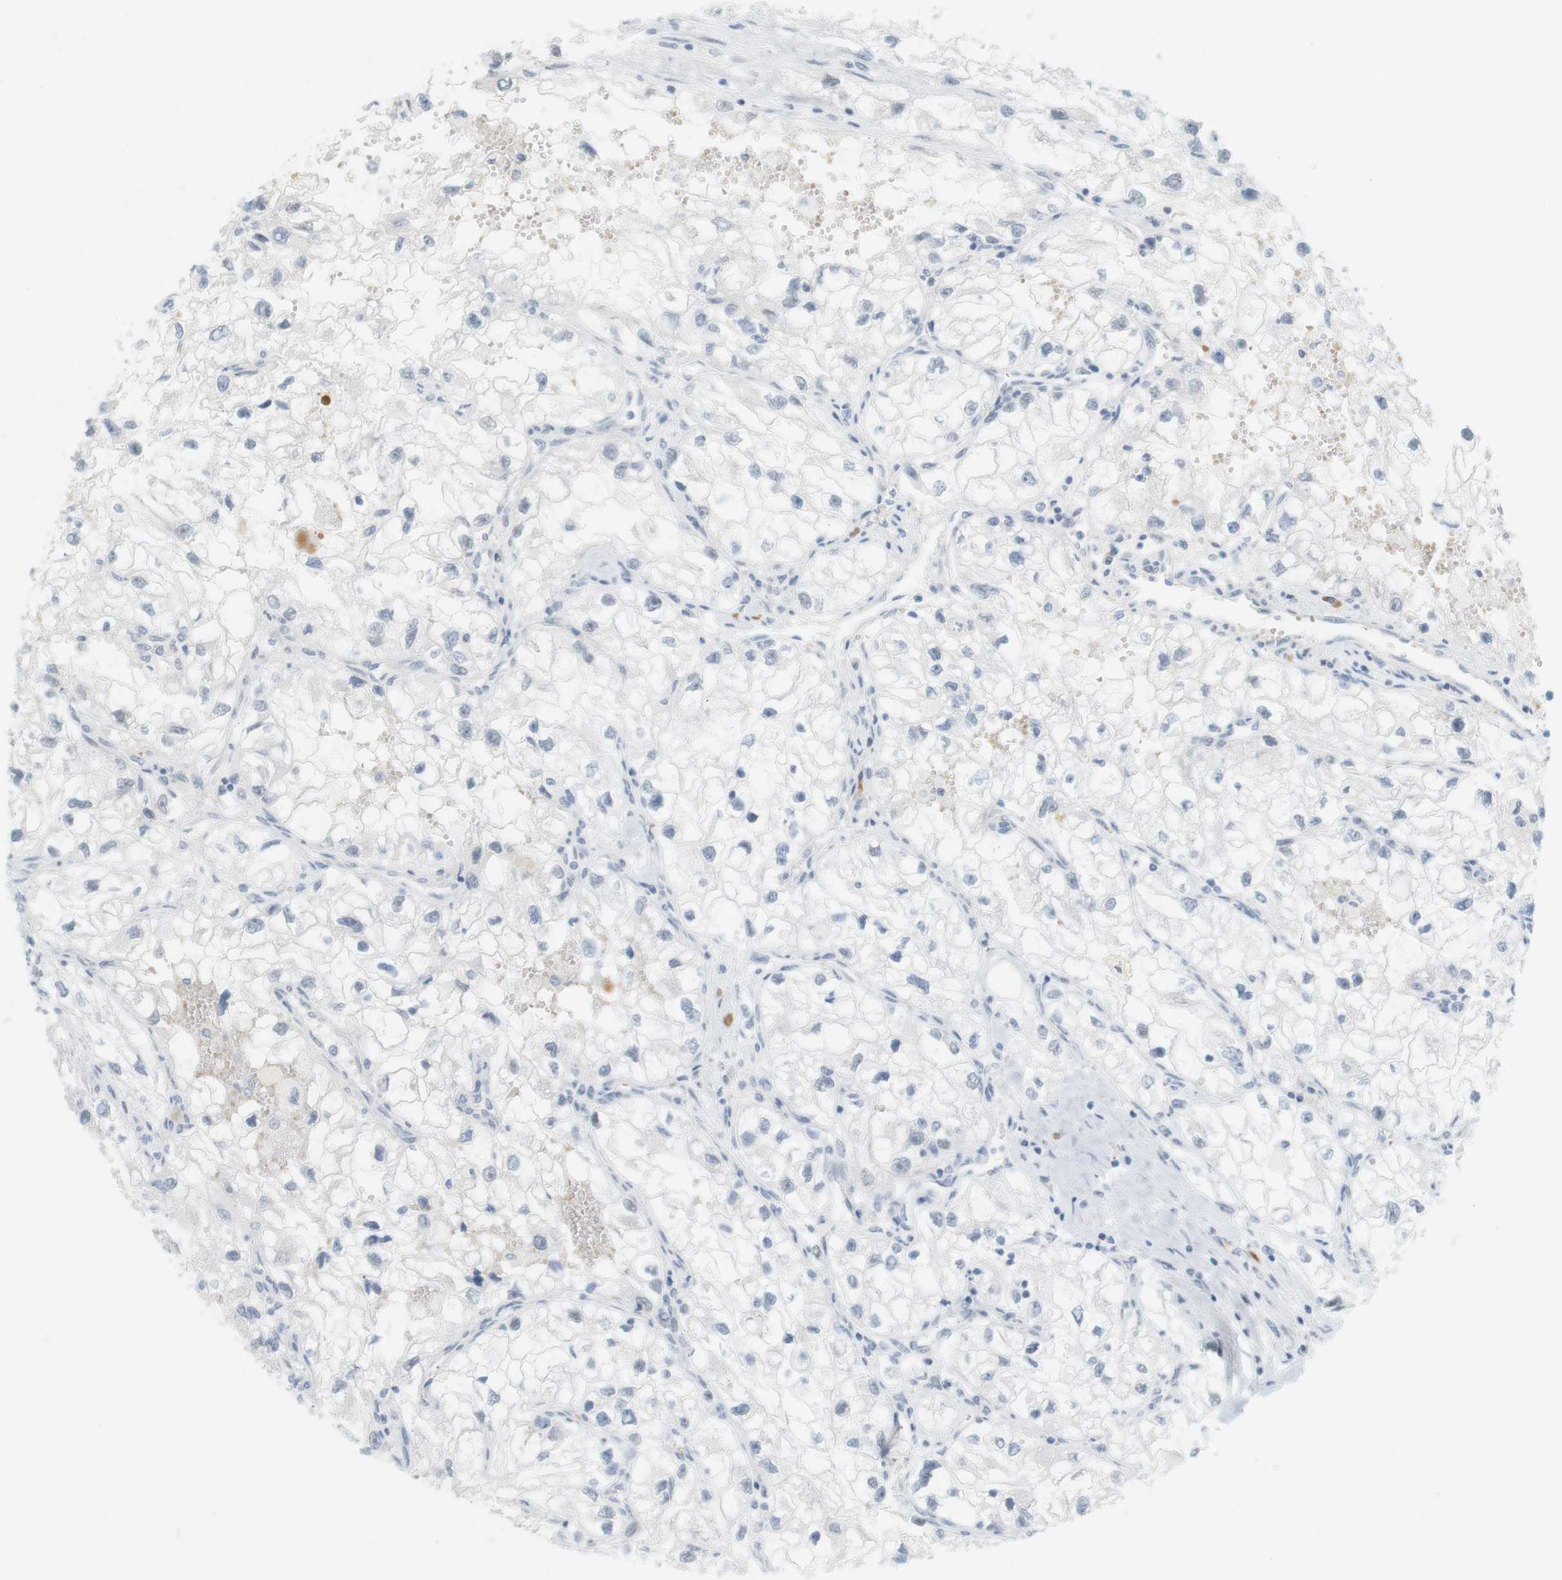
{"staining": {"intensity": "negative", "quantity": "none", "location": "none"}, "tissue": "renal cancer", "cell_type": "Tumor cells", "image_type": "cancer", "snomed": [{"axis": "morphology", "description": "Adenocarcinoma, NOS"}, {"axis": "topography", "description": "Kidney"}], "caption": "Photomicrograph shows no significant protein expression in tumor cells of adenocarcinoma (renal).", "gene": "DMC1", "patient": {"sex": "female", "age": 70}}